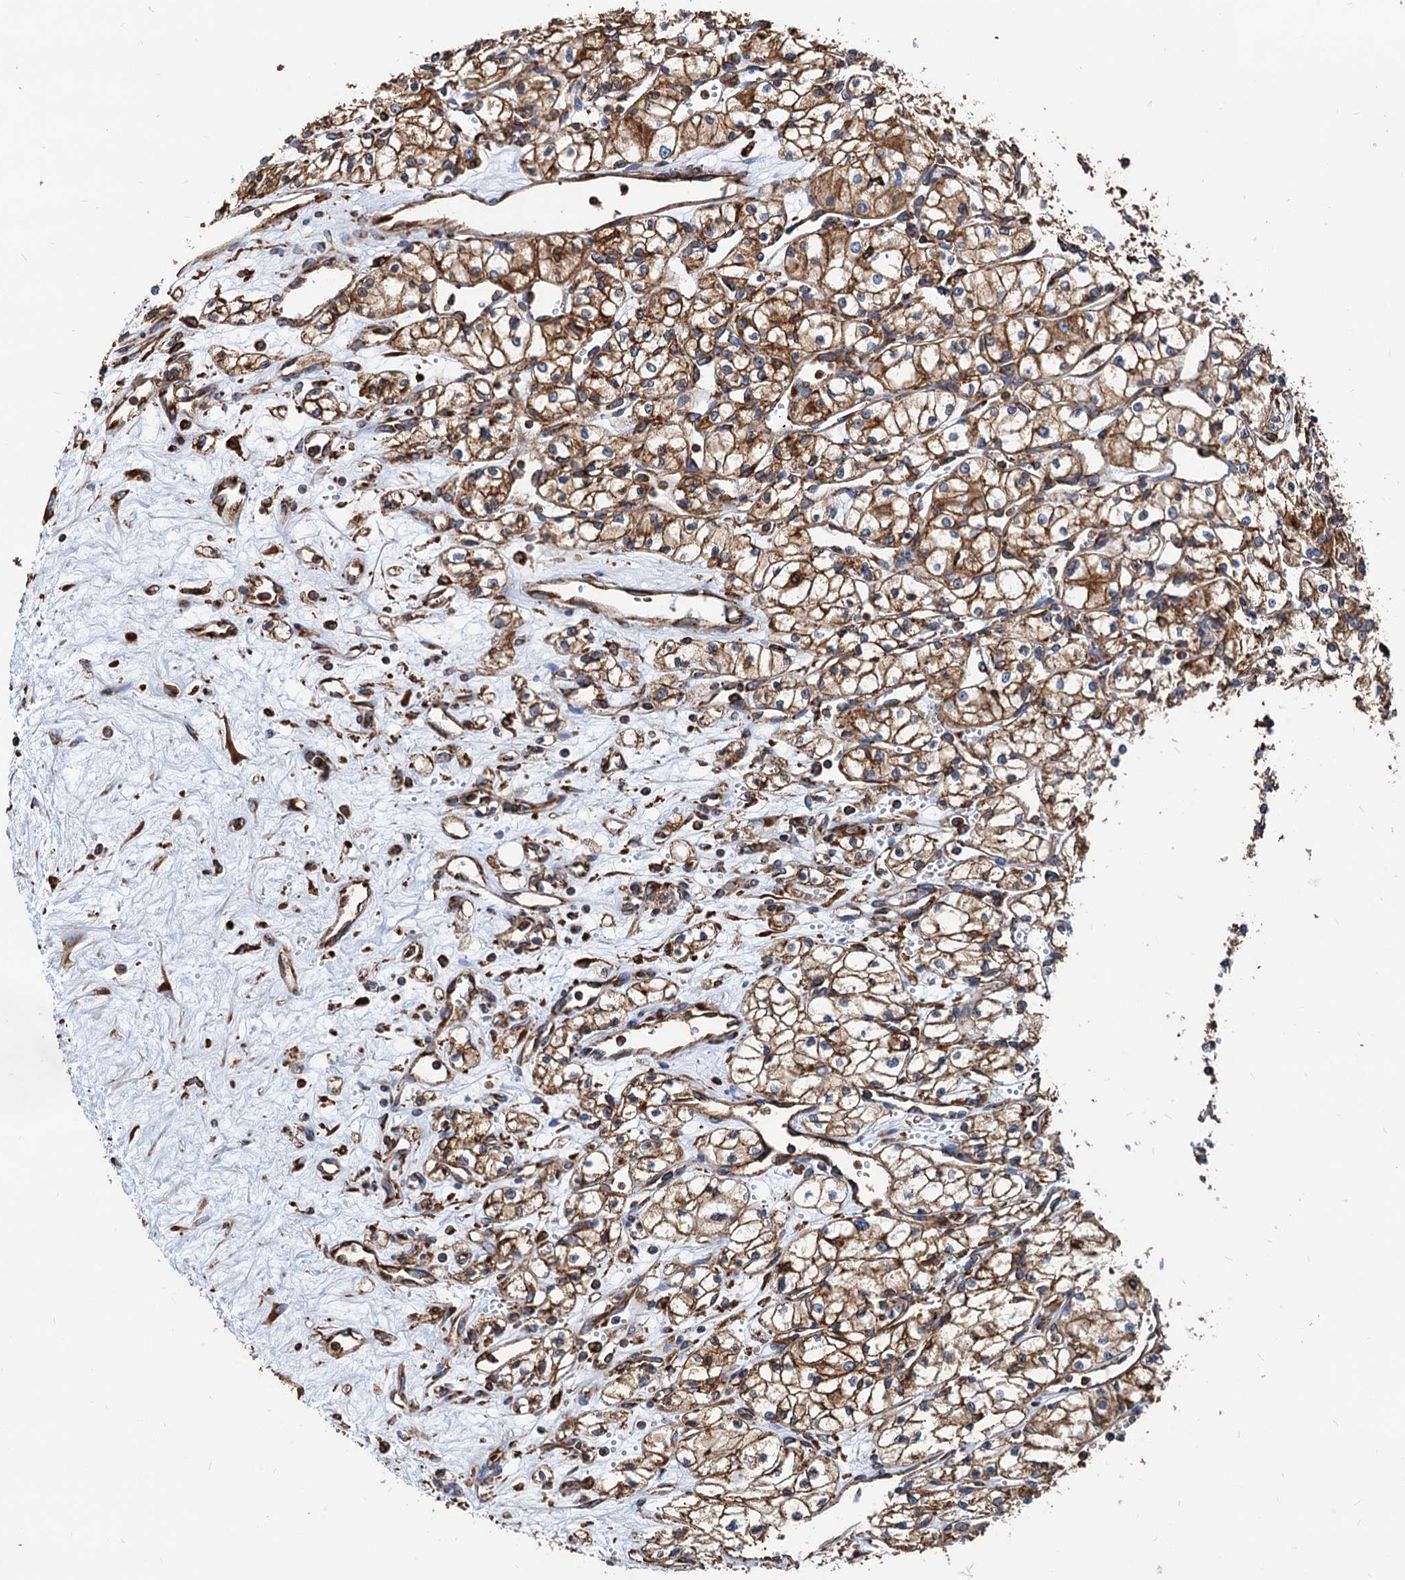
{"staining": {"intensity": "moderate", "quantity": ">75%", "location": "cytoplasmic/membranous"}, "tissue": "renal cancer", "cell_type": "Tumor cells", "image_type": "cancer", "snomed": [{"axis": "morphology", "description": "Adenocarcinoma, NOS"}, {"axis": "topography", "description": "Kidney"}], "caption": "Moderate cytoplasmic/membranous positivity for a protein is seen in about >75% of tumor cells of adenocarcinoma (renal) using immunohistochemistry (IHC).", "gene": "HSPA5", "patient": {"sex": "male", "age": 59}}